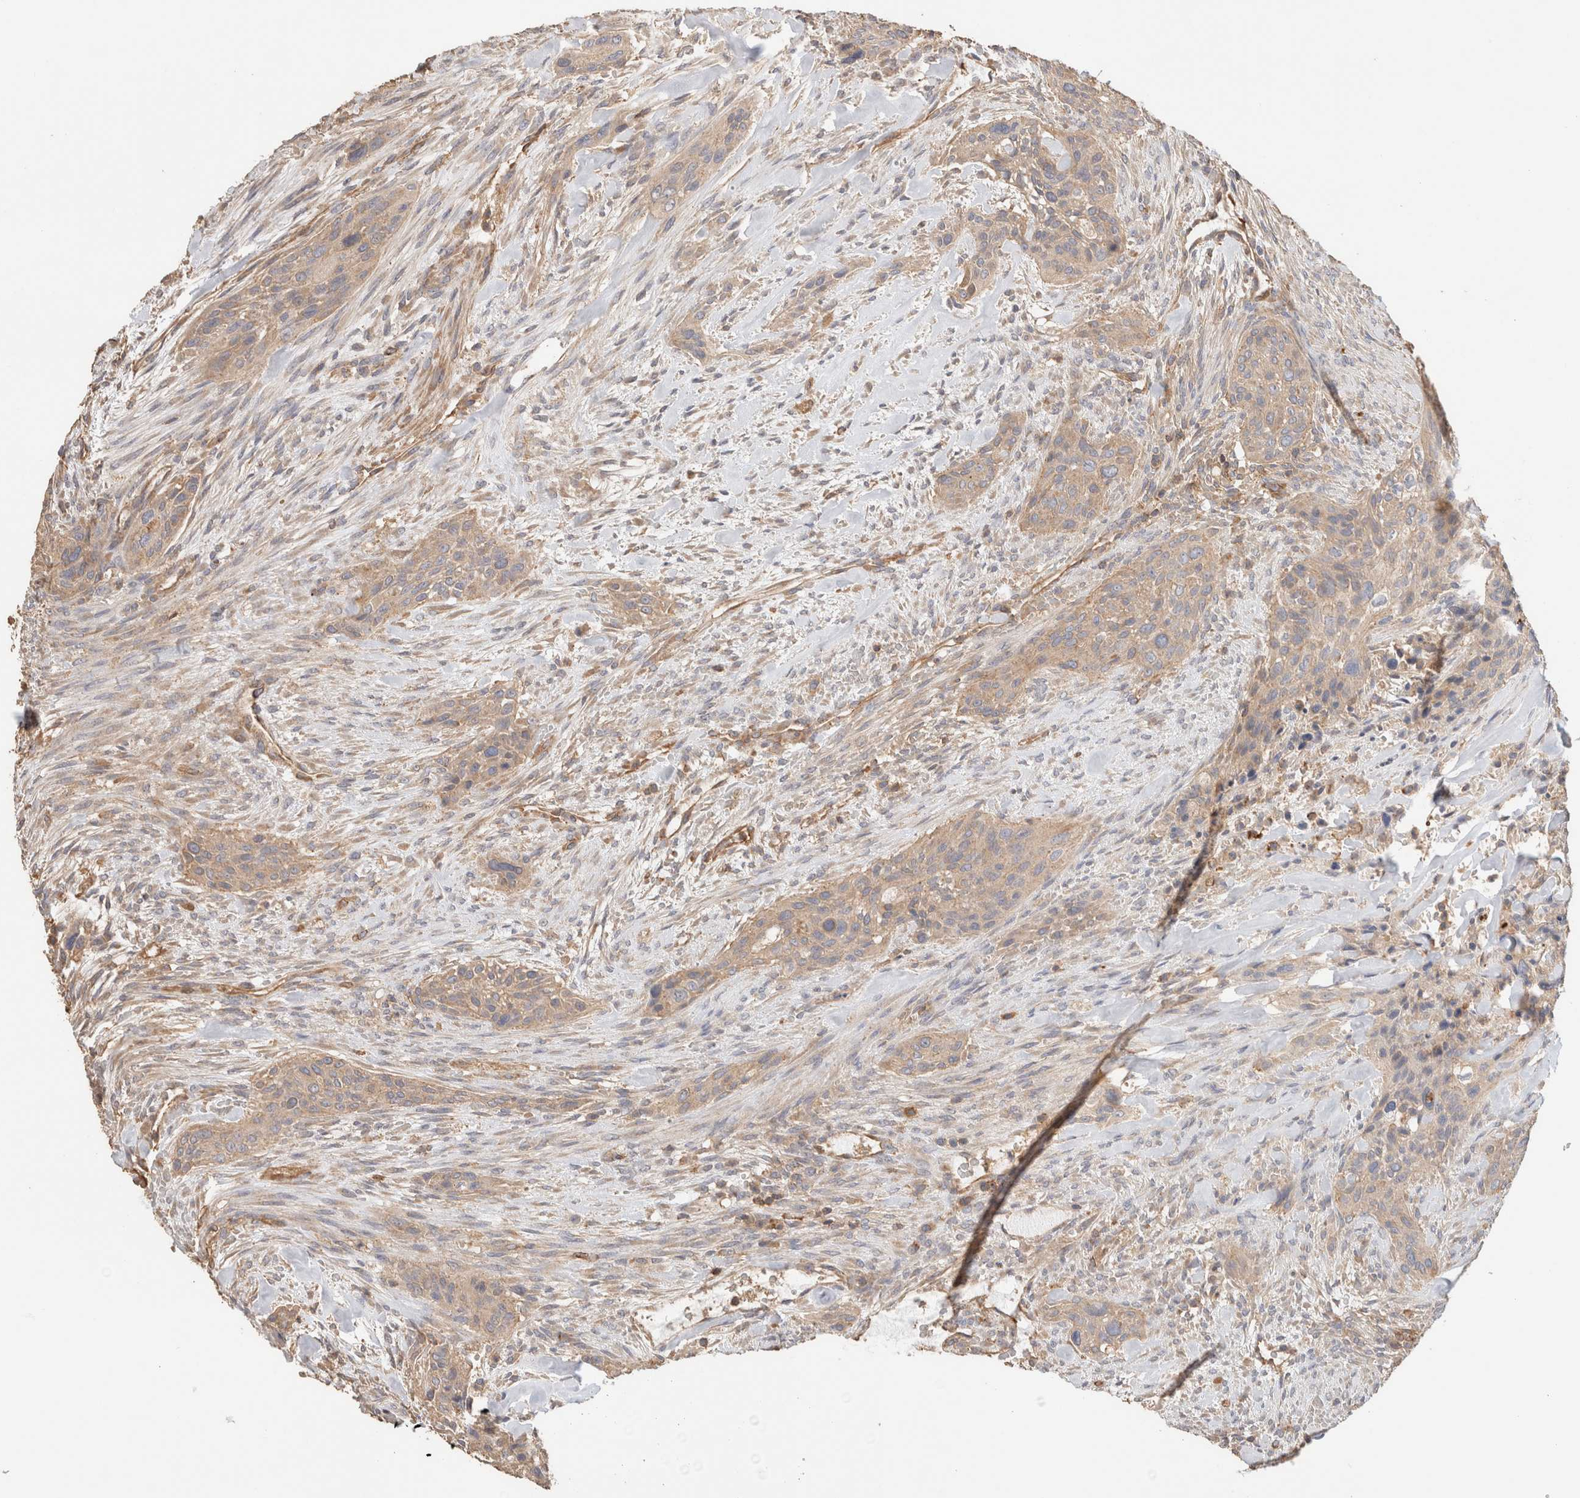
{"staining": {"intensity": "weak", "quantity": ">75%", "location": "cytoplasmic/membranous"}, "tissue": "urothelial cancer", "cell_type": "Tumor cells", "image_type": "cancer", "snomed": [{"axis": "morphology", "description": "Urothelial carcinoma, High grade"}, {"axis": "topography", "description": "Urinary bladder"}], "caption": "Approximately >75% of tumor cells in human urothelial carcinoma (high-grade) show weak cytoplasmic/membranous protein staining as visualized by brown immunohistochemical staining.", "gene": "CFAP418", "patient": {"sex": "male", "age": 35}}